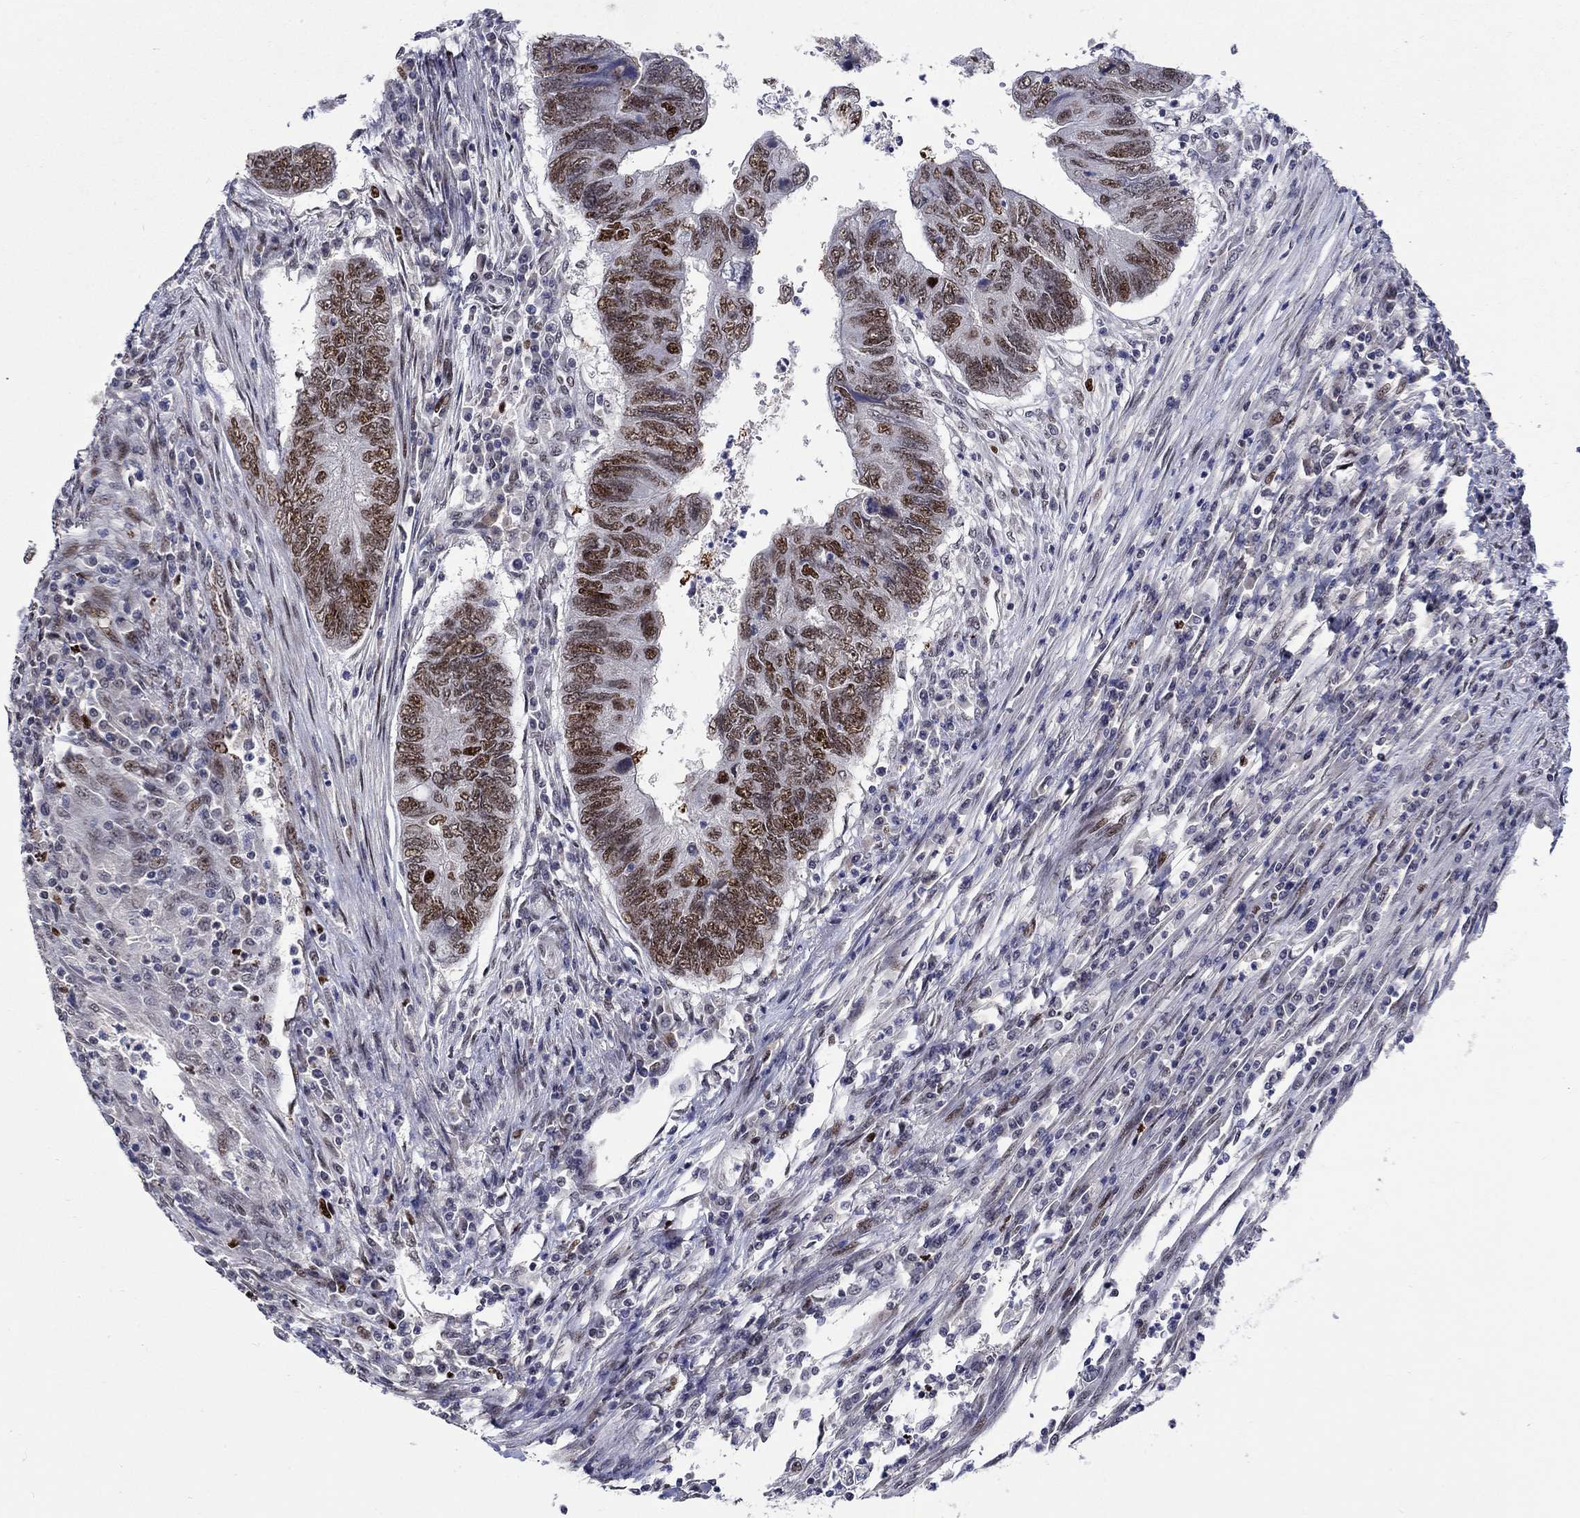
{"staining": {"intensity": "moderate", "quantity": ">75%", "location": "nuclear"}, "tissue": "colorectal cancer", "cell_type": "Tumor cells", "image_type": "cancer", "snomed": [{"axis": "morphology", "description": "Adenocarcinoma, NOS"}, {"axis": "topography", "description": "Colon"}], "caption": "DAB immunohistochemical staining of adenocarcinoma (colorectal) demonstrates moderate nuclear protein staining in approximately >75% of tumor cells.", "gene": "GATA2", "patient": {"sex": "female", "age": 67}}